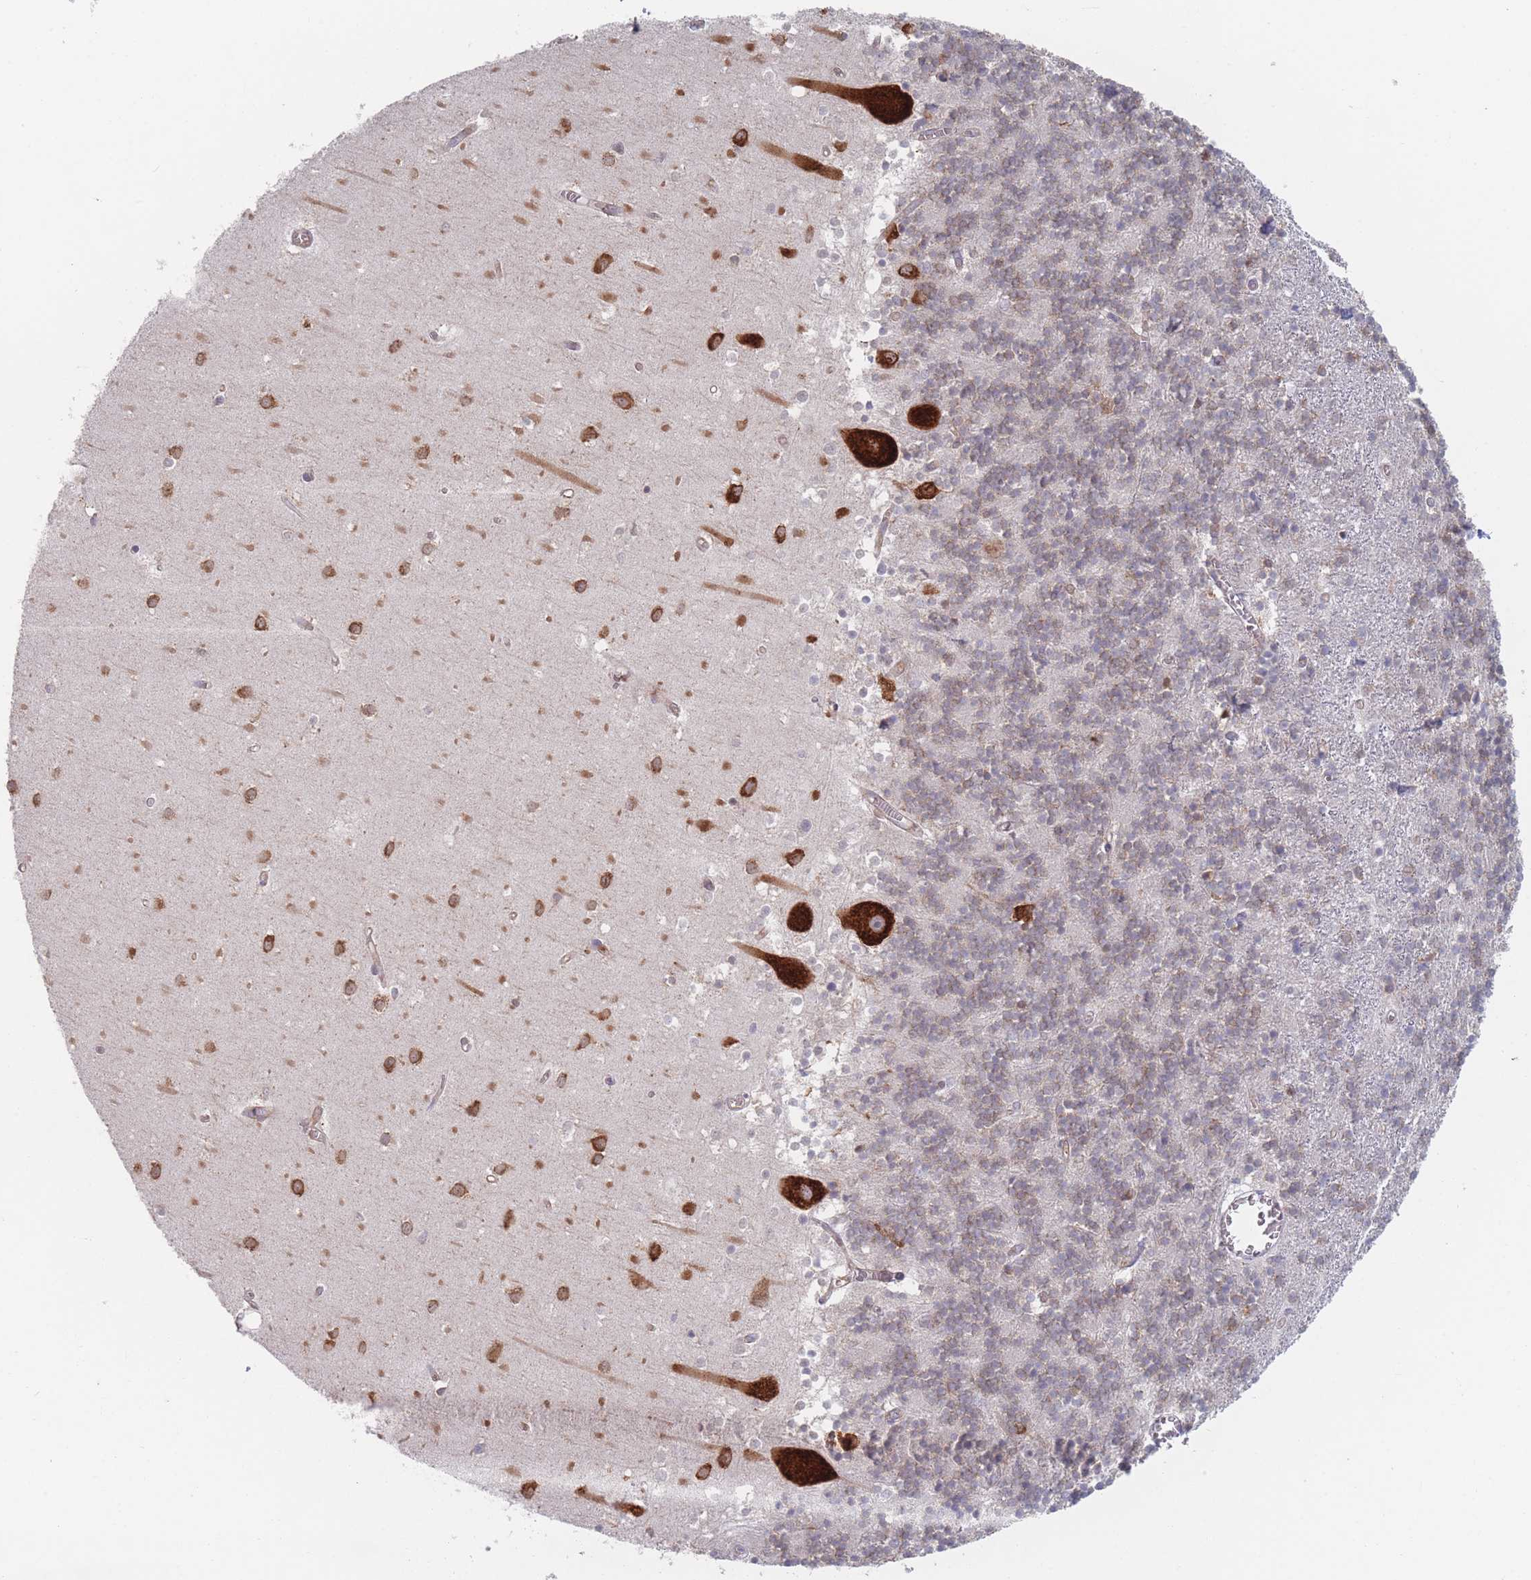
{"staining": {"intensity": "moderate", "quantity": "25%-75%", "location": "cytoplasmic/membranous"}, "tissue": "cerebellum", "cell_type": "Cells in granular layer", "image_type": "normal", "snomed": [{"axis": "morphology", "description": "Normal tissue, NOS"}, {"axis": "topography", "description": "Cerebellum"}], "caption": "Immunohistochemistry histopathology image of unremarkable cerebellum: cerebellum stained using IHC reveals medium levels of moderate protein expression localized specifically in the cytoplasmic/membranous of cells in granular layer, appearing as a cytoplasmic/membranous brown color.", "gene": "EEF1B2", "patient": {"sex": "male", "age": 54}}